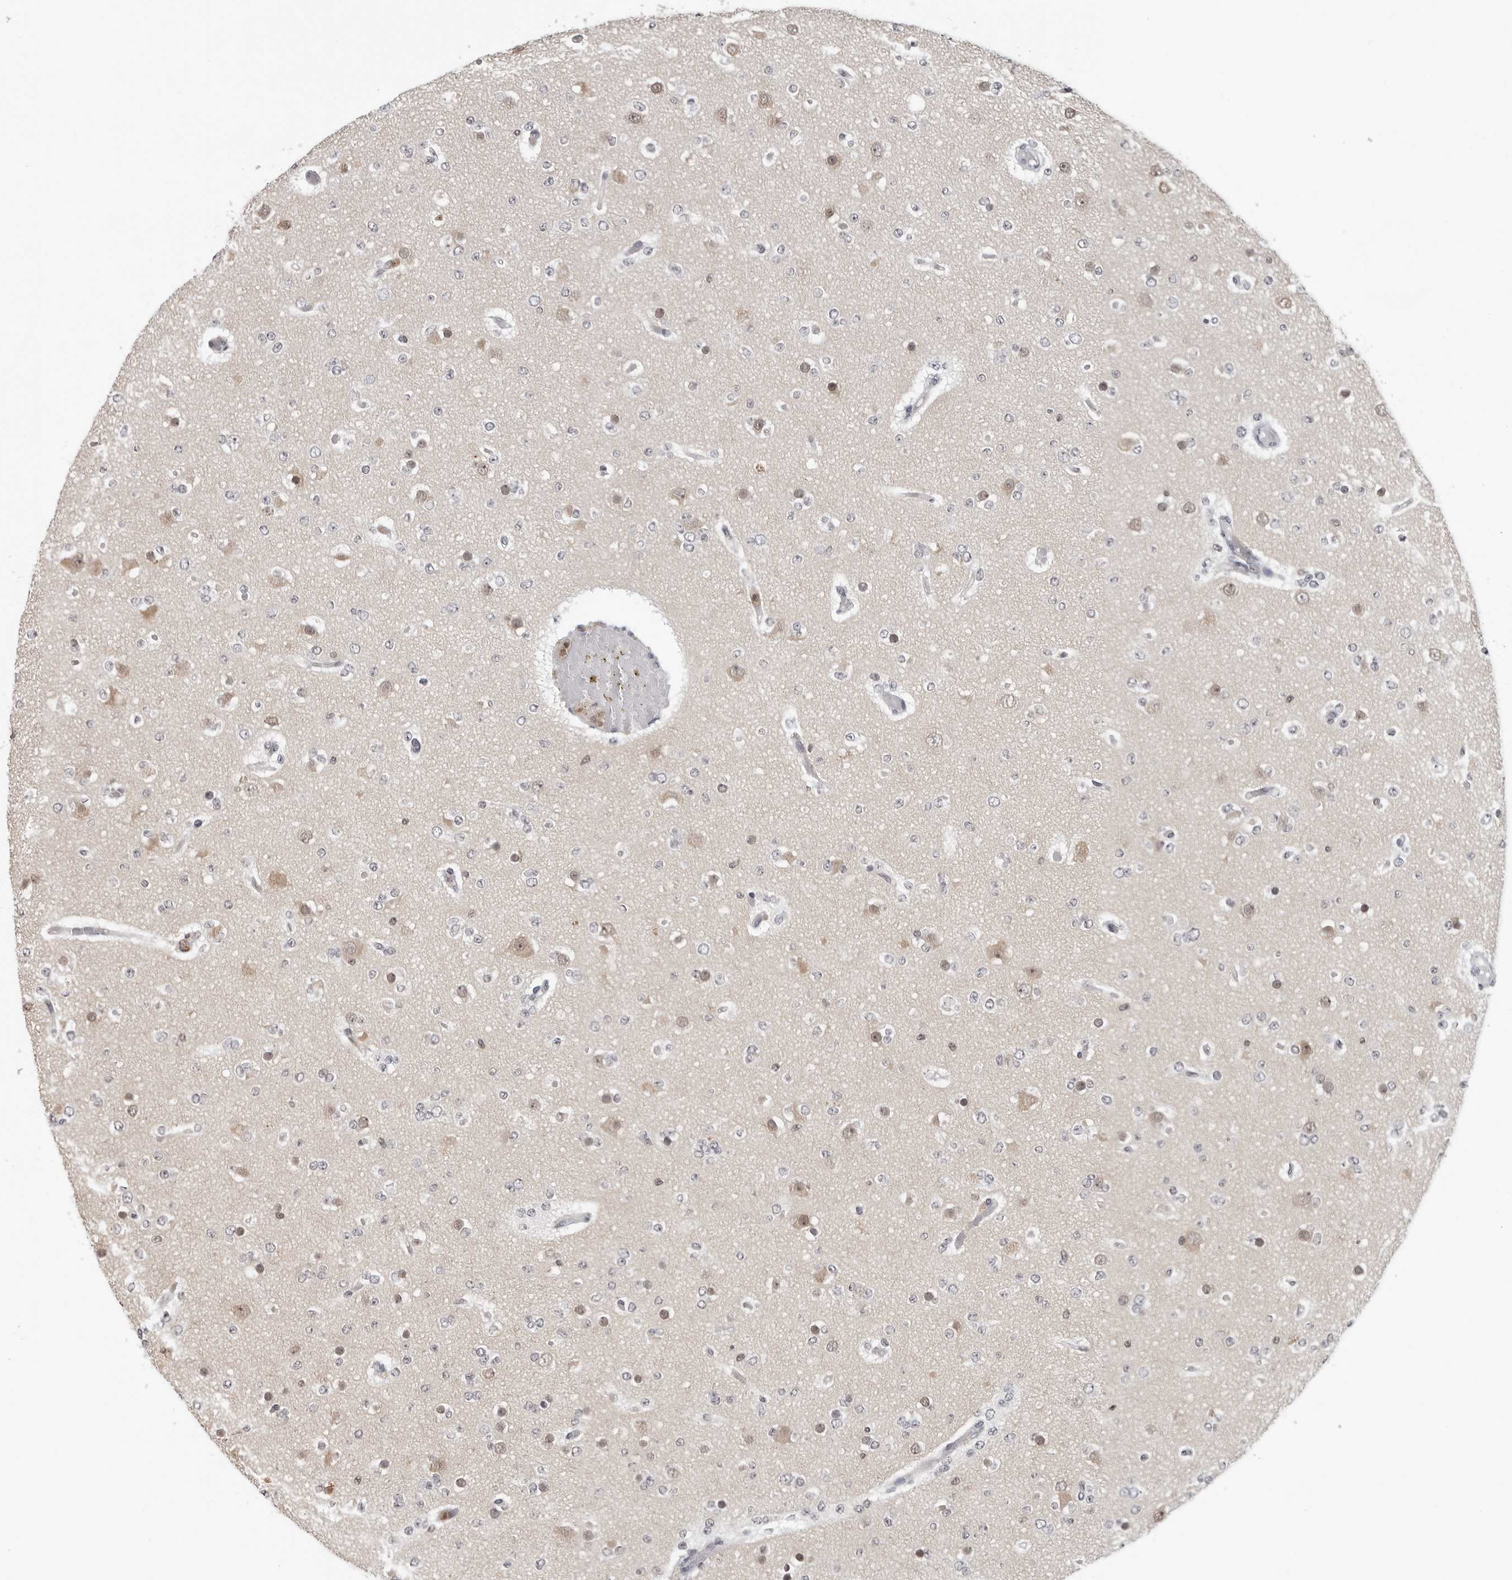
{"staining": {"intensity": "negative", "quantity": "none", "location": "none"}, "tissue": "glioma", "cell_type": "Tumor cells", "image_type": "cancer", "snomed": [{"axis": "morphology", "description": "Glioma, malignant, Low grade"}, {"axis": "topography", "description": "Brain"}], "caption": "Protein analysis of glioma displays no significant staining in tumor cells.", "gene": "HSPH1", "patient": {"sex": "female", "age": 22}}